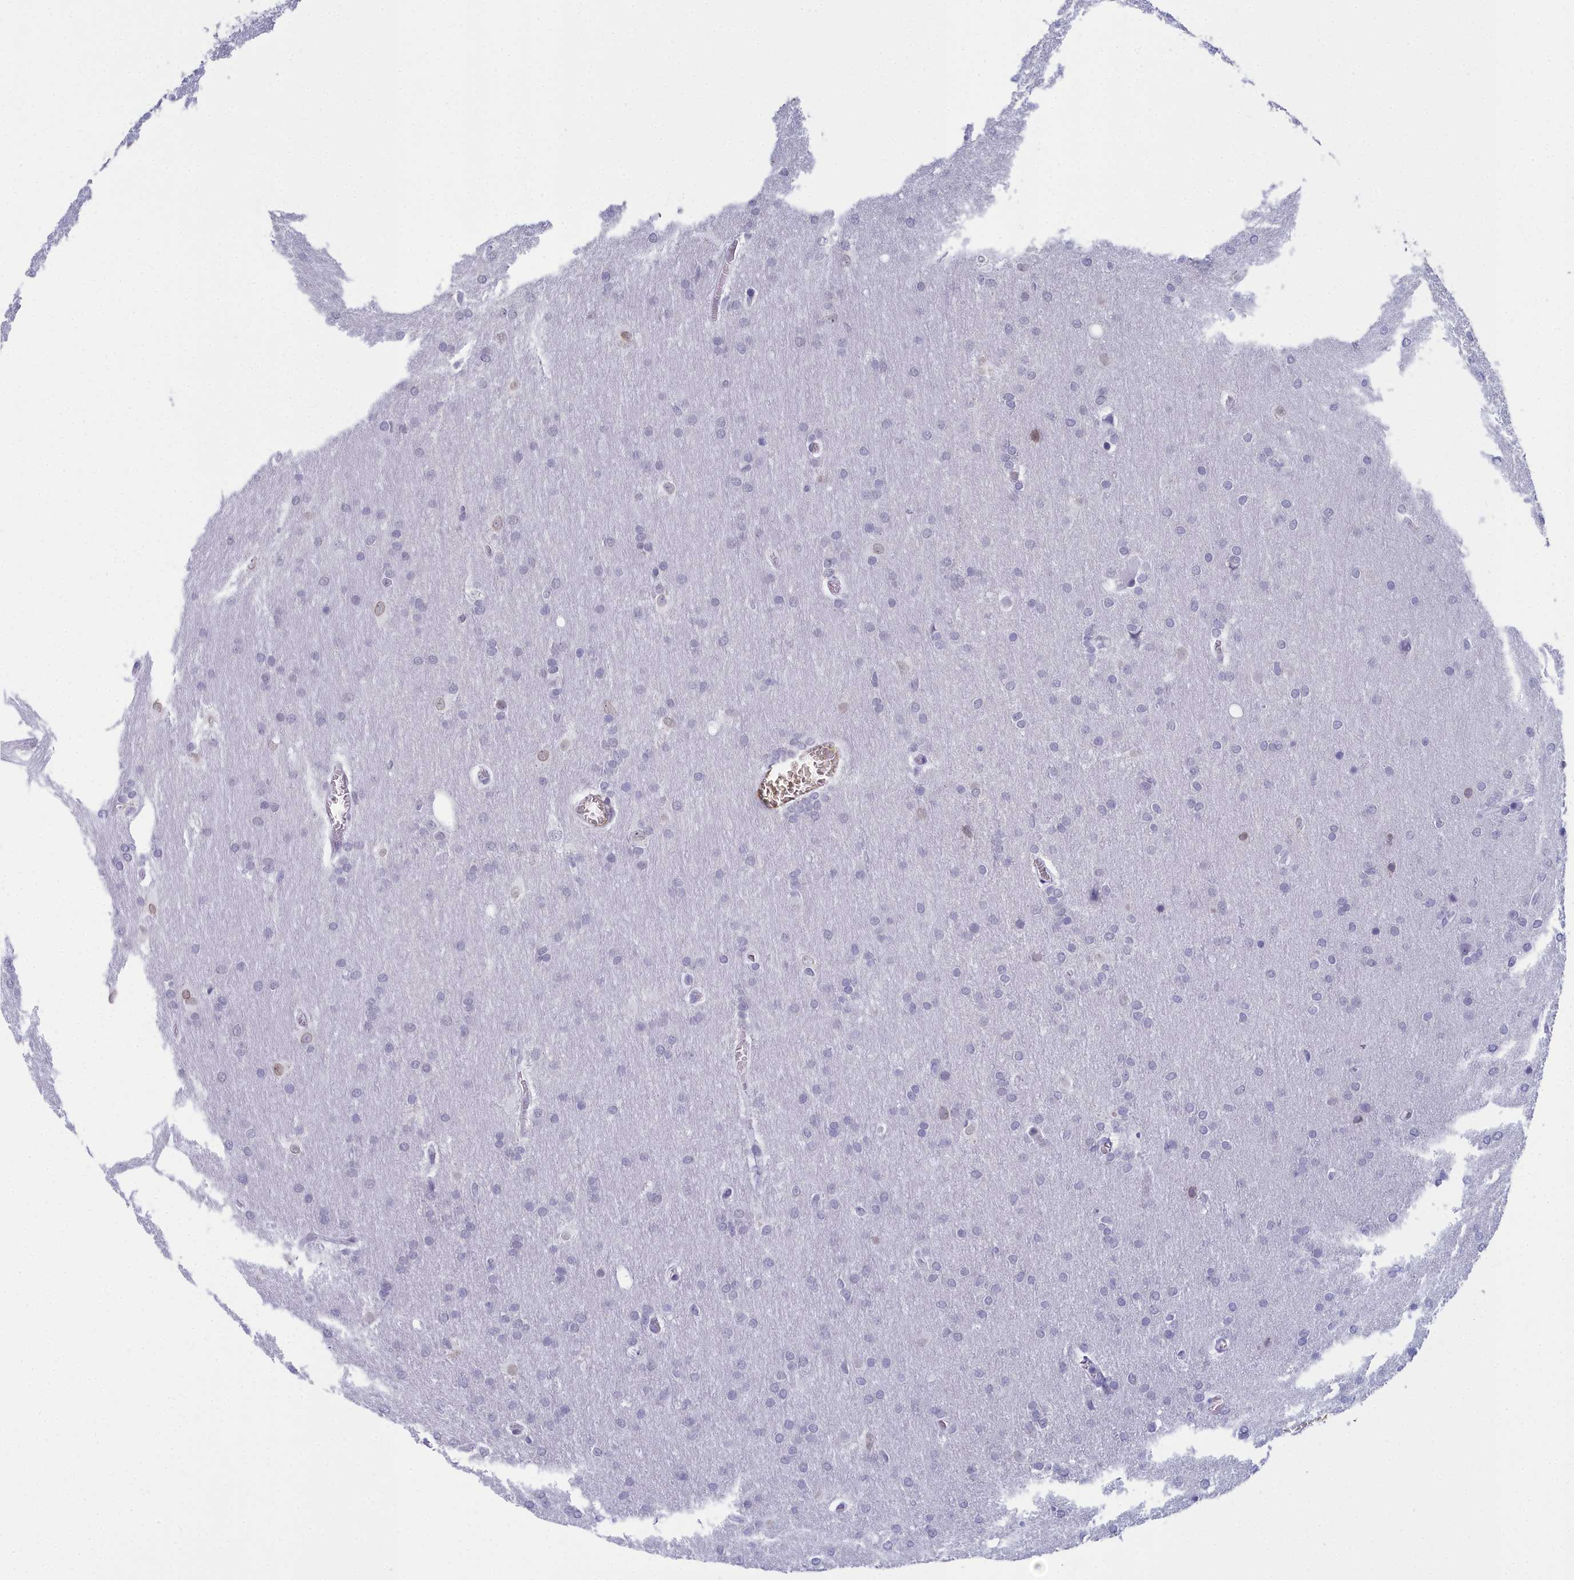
{"staining": {"intensity": "negative", "quantity": "none", "location": "none"}, "tissue": "glioma", "cell_type": "Tumor cells", "image_type": "cancer", "snomed": [{"axis": "morphology", "description": "Glioma, malignant, Low grade"}, {"axis": "topography", "description": "Brain"}], "caption": "Immunohistochemistry image of malignant low-grade glioma stained for a protein (brown), which demonstrates no positivity in tumor cells.", "gene": "CCDC97", "patient": {"sex": "female", "age": 32}}